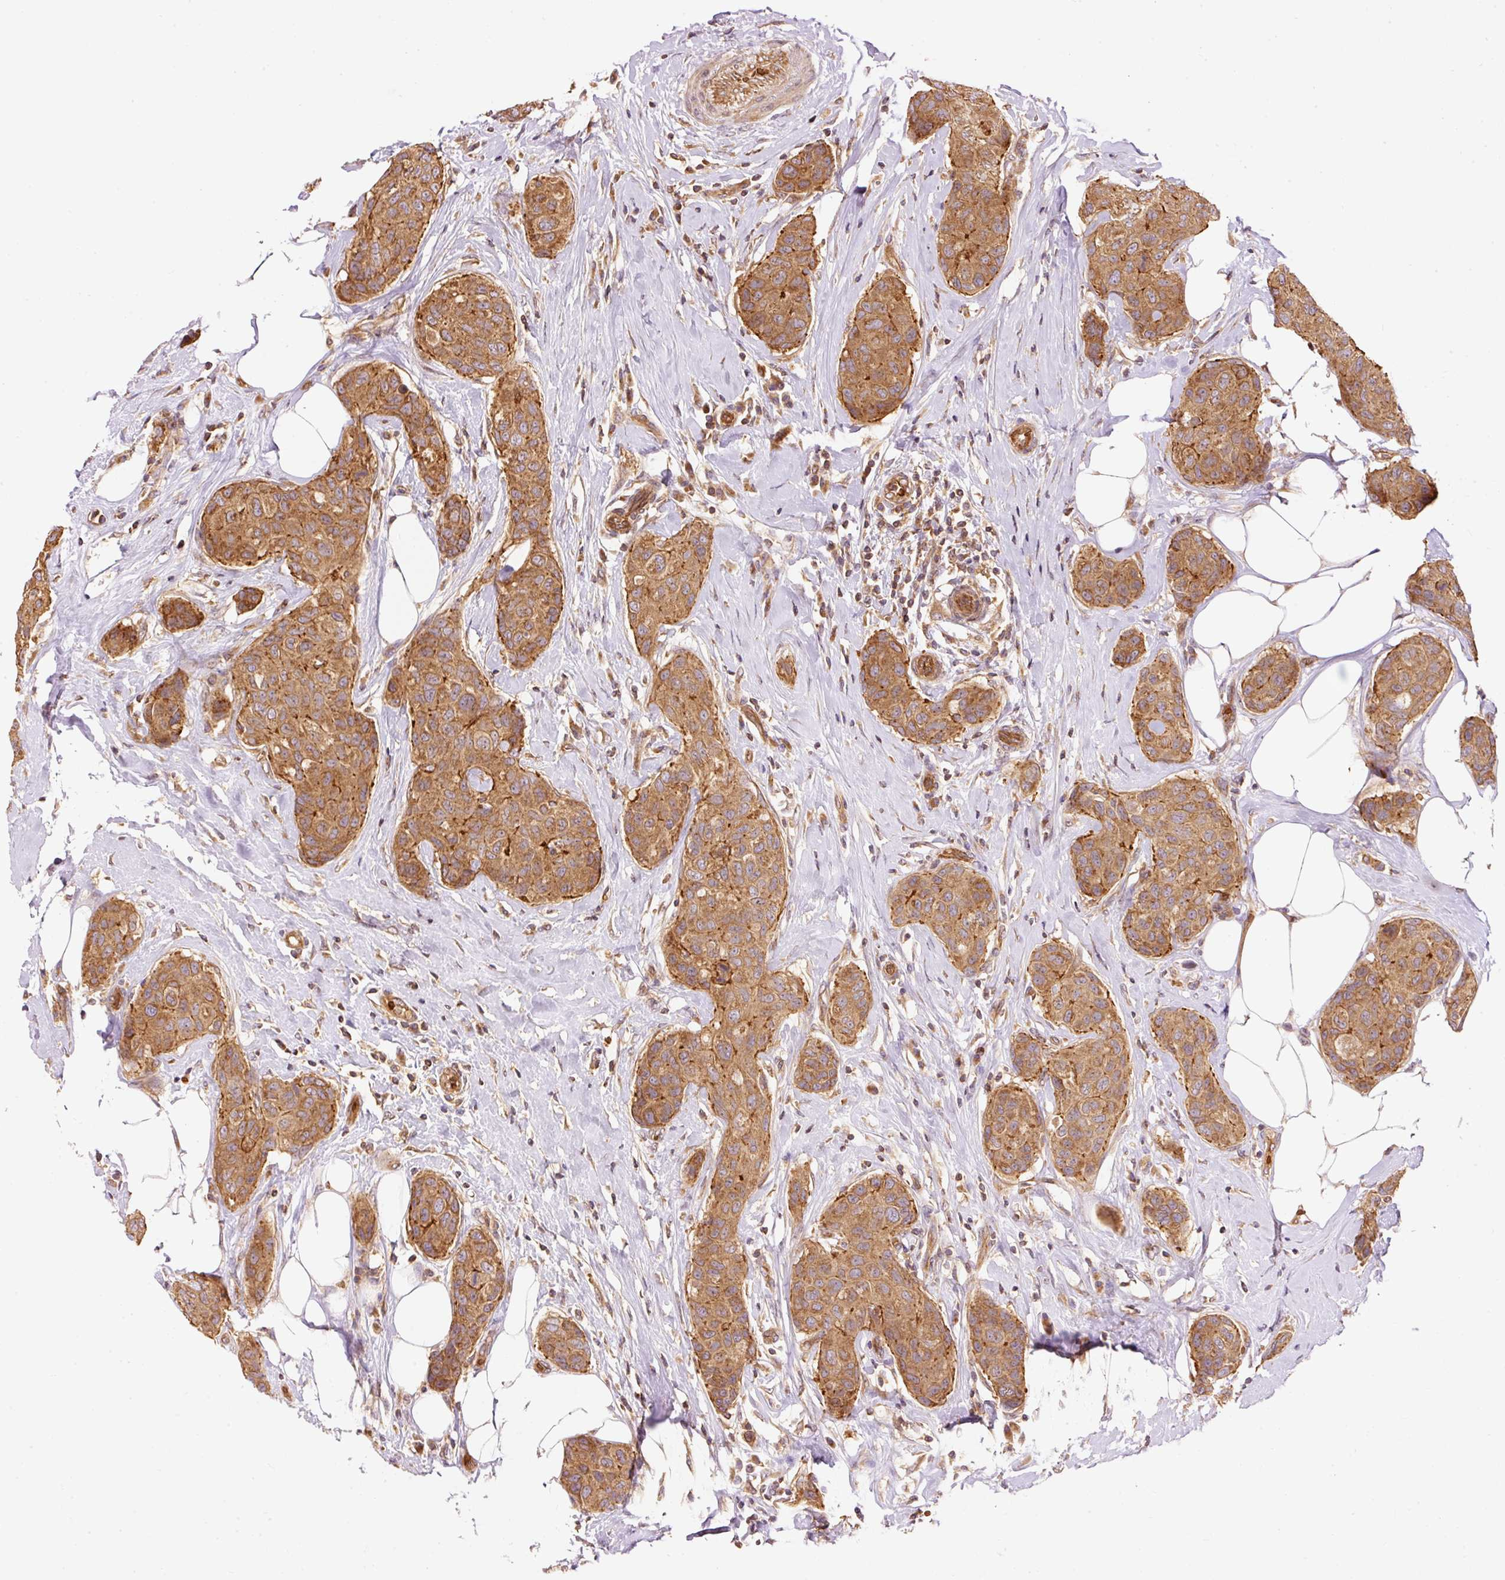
{"staining": {"intensity": "moderate", "quantity": ">75%", "location": "cytoplasmic/membranous"}, "tissue": "breast cancer", "cell_type": "Tumor cells", "image_type": "cancer", "snomed": [{"axis": "morphology", "description": "Duct carcinoma"}, {"axis": "topography", "description": "Breast"}, {"axis": "topography", "description": "Lymph node"}], "caption": "Immunohistochemistry micrograph of invasive ductal carcinoma (breast) stained for a protein (brown), which demonstrates medium levels of moderate cytoplasmic/membranous positivity in approximately >75% of tumor cells.", "gene": "ADCY4", "patient": {"sex": "female", "age": 80}}